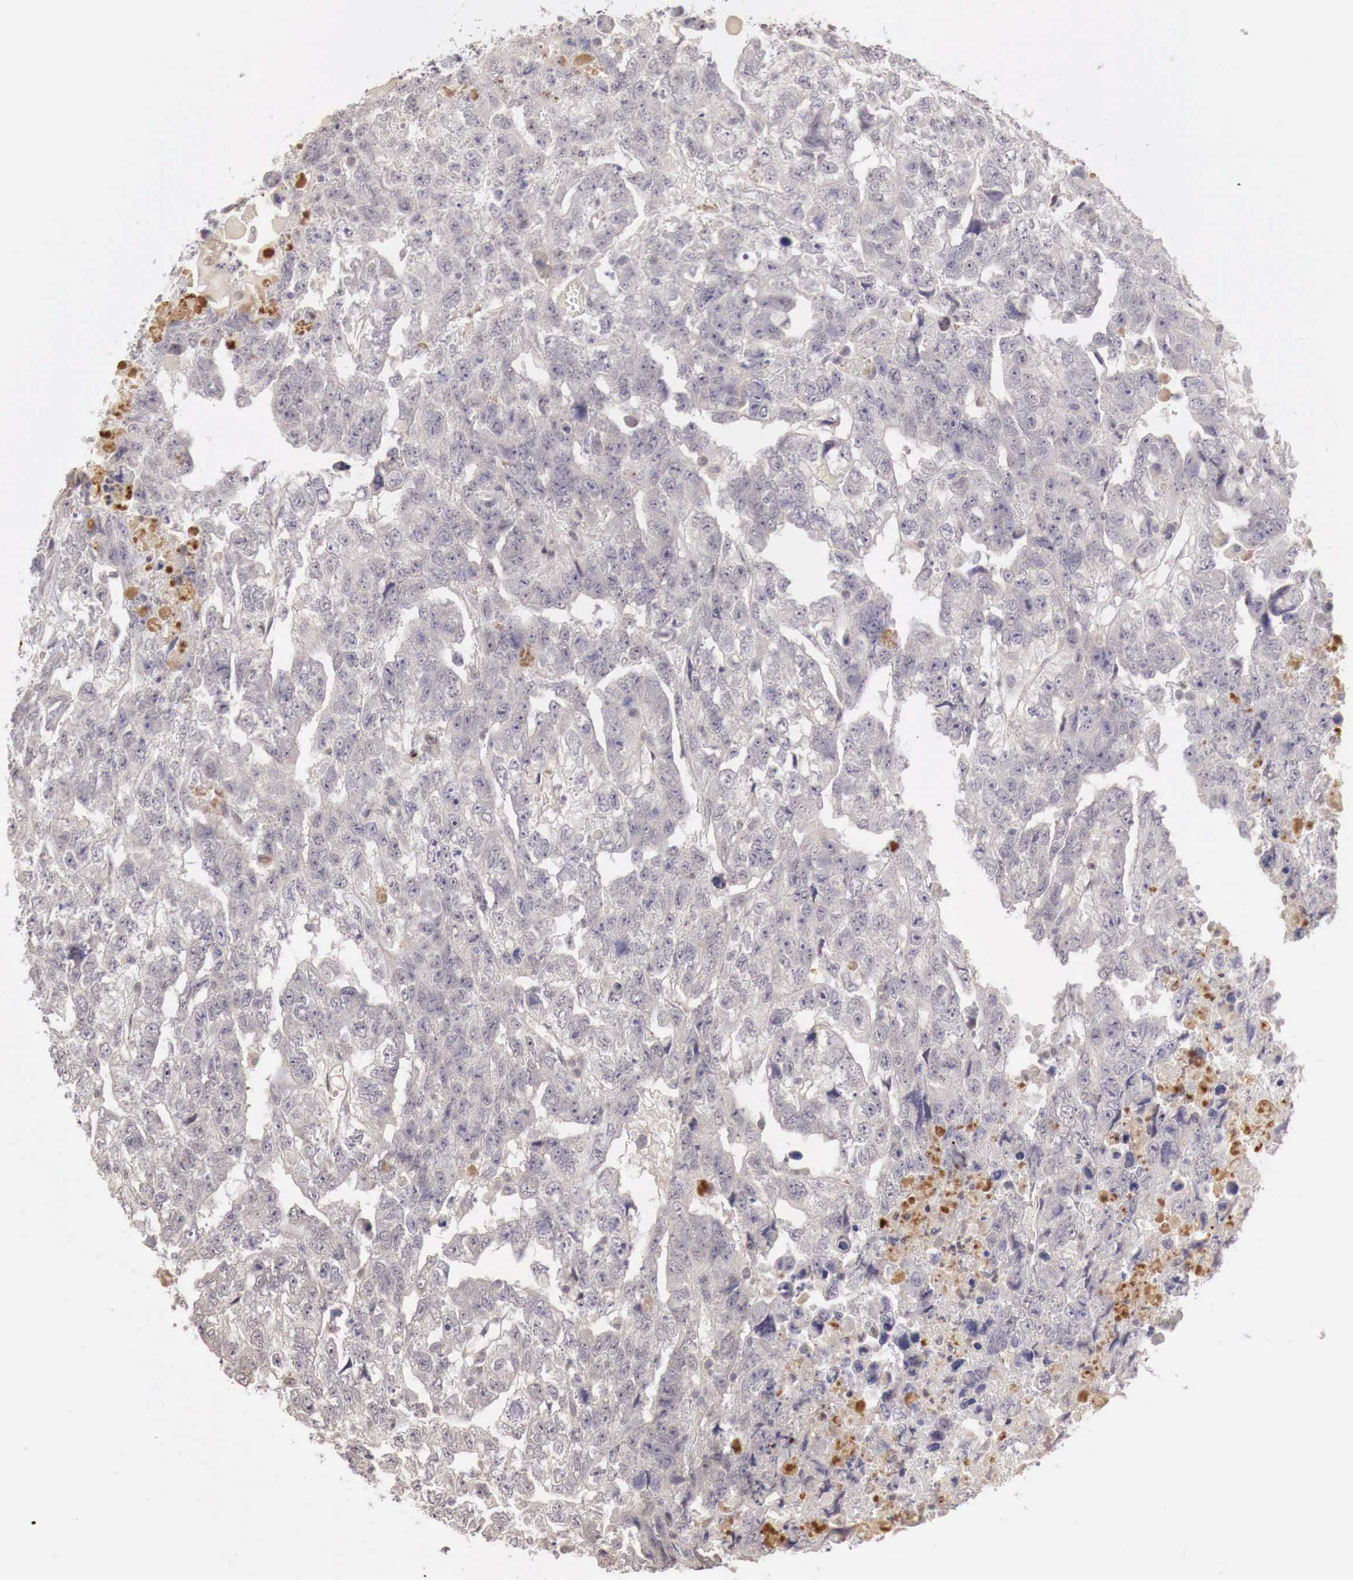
{"staining": {"intensity": "weak", "quantity": ">75%", "location": "cytoplasmic/membranous"}, "tissue": "testis cancer", "cell_type": "Tumor cells", "image_type": "cancer", "snomed": [{"axis": "morphology", "description": "Carcinoma, Embryonal, NOS"}, {"axis": "topography", "description": "Testis"}], "caption": "Immunohistochemical staining of human testis cancer reveals low levels of weak cytoplasmic/membranous protein staining in about >75% of tumor cells. The protein is stained brown, and the nuclei are stained in blue (DAB (3,3'-diaminobenzidine) IHC with brightfield microscopy, high magnification).", "gene": "TBC1D9", "patient": {"sex": "male", "age": 36}}